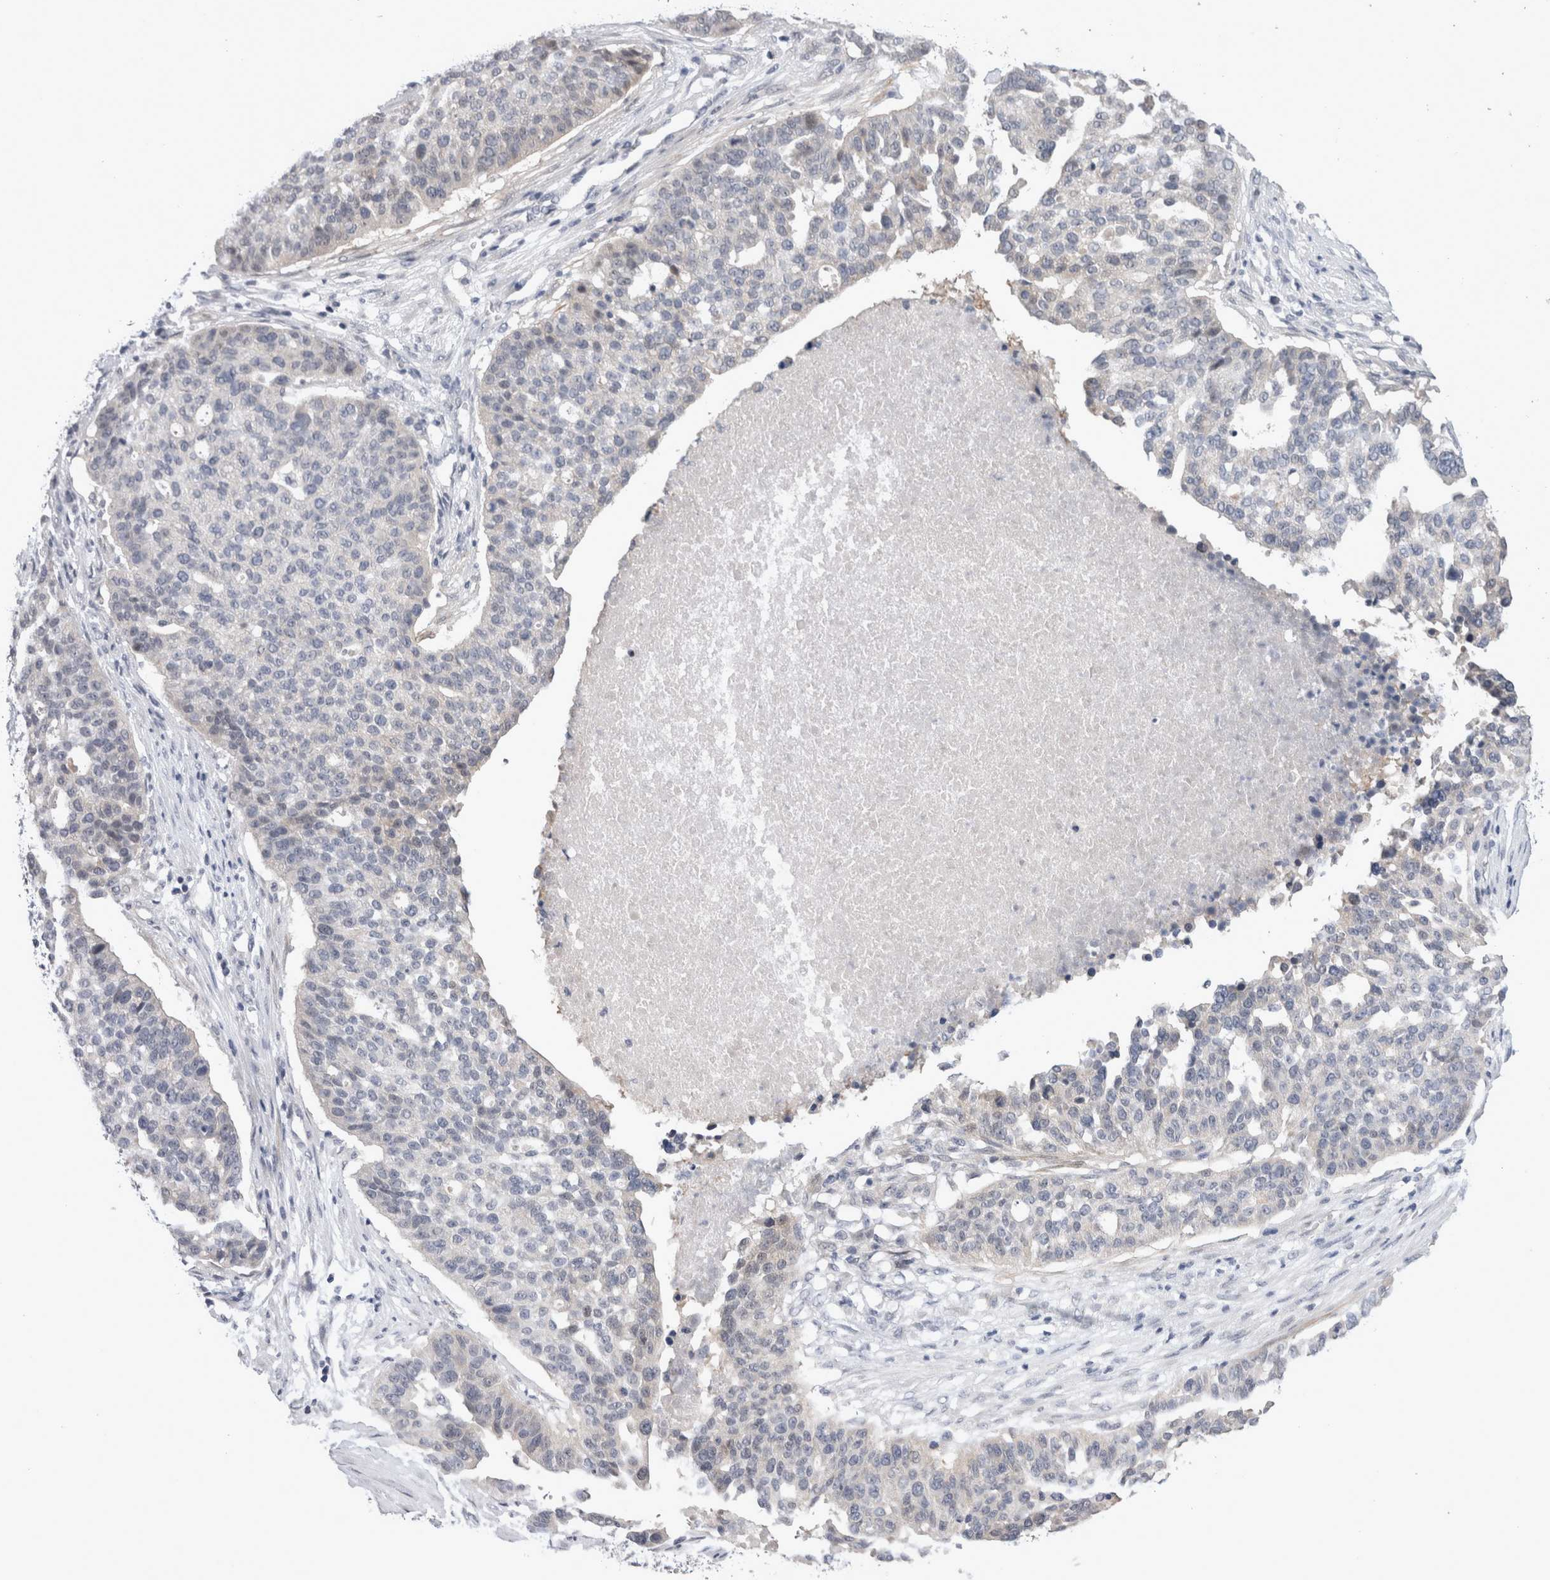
{"staining": {"intensity": "negative", "quantity": "none", "location": "none"}, "tissue": "ovarian cancer", "cell_type": "Tumor cells", "image_type": "cancer", "snomed": [{"axis": "morphology", "description": "Cystadenocarcinoma, serous, NOS"}, {"axis": "topography", "description": "Ovary"}], "caption": "The image shows no staining of tumor cells in ovarian cancer.", "gene": "CRYBG1", "patient": {"sex": "female", "age": 59}}